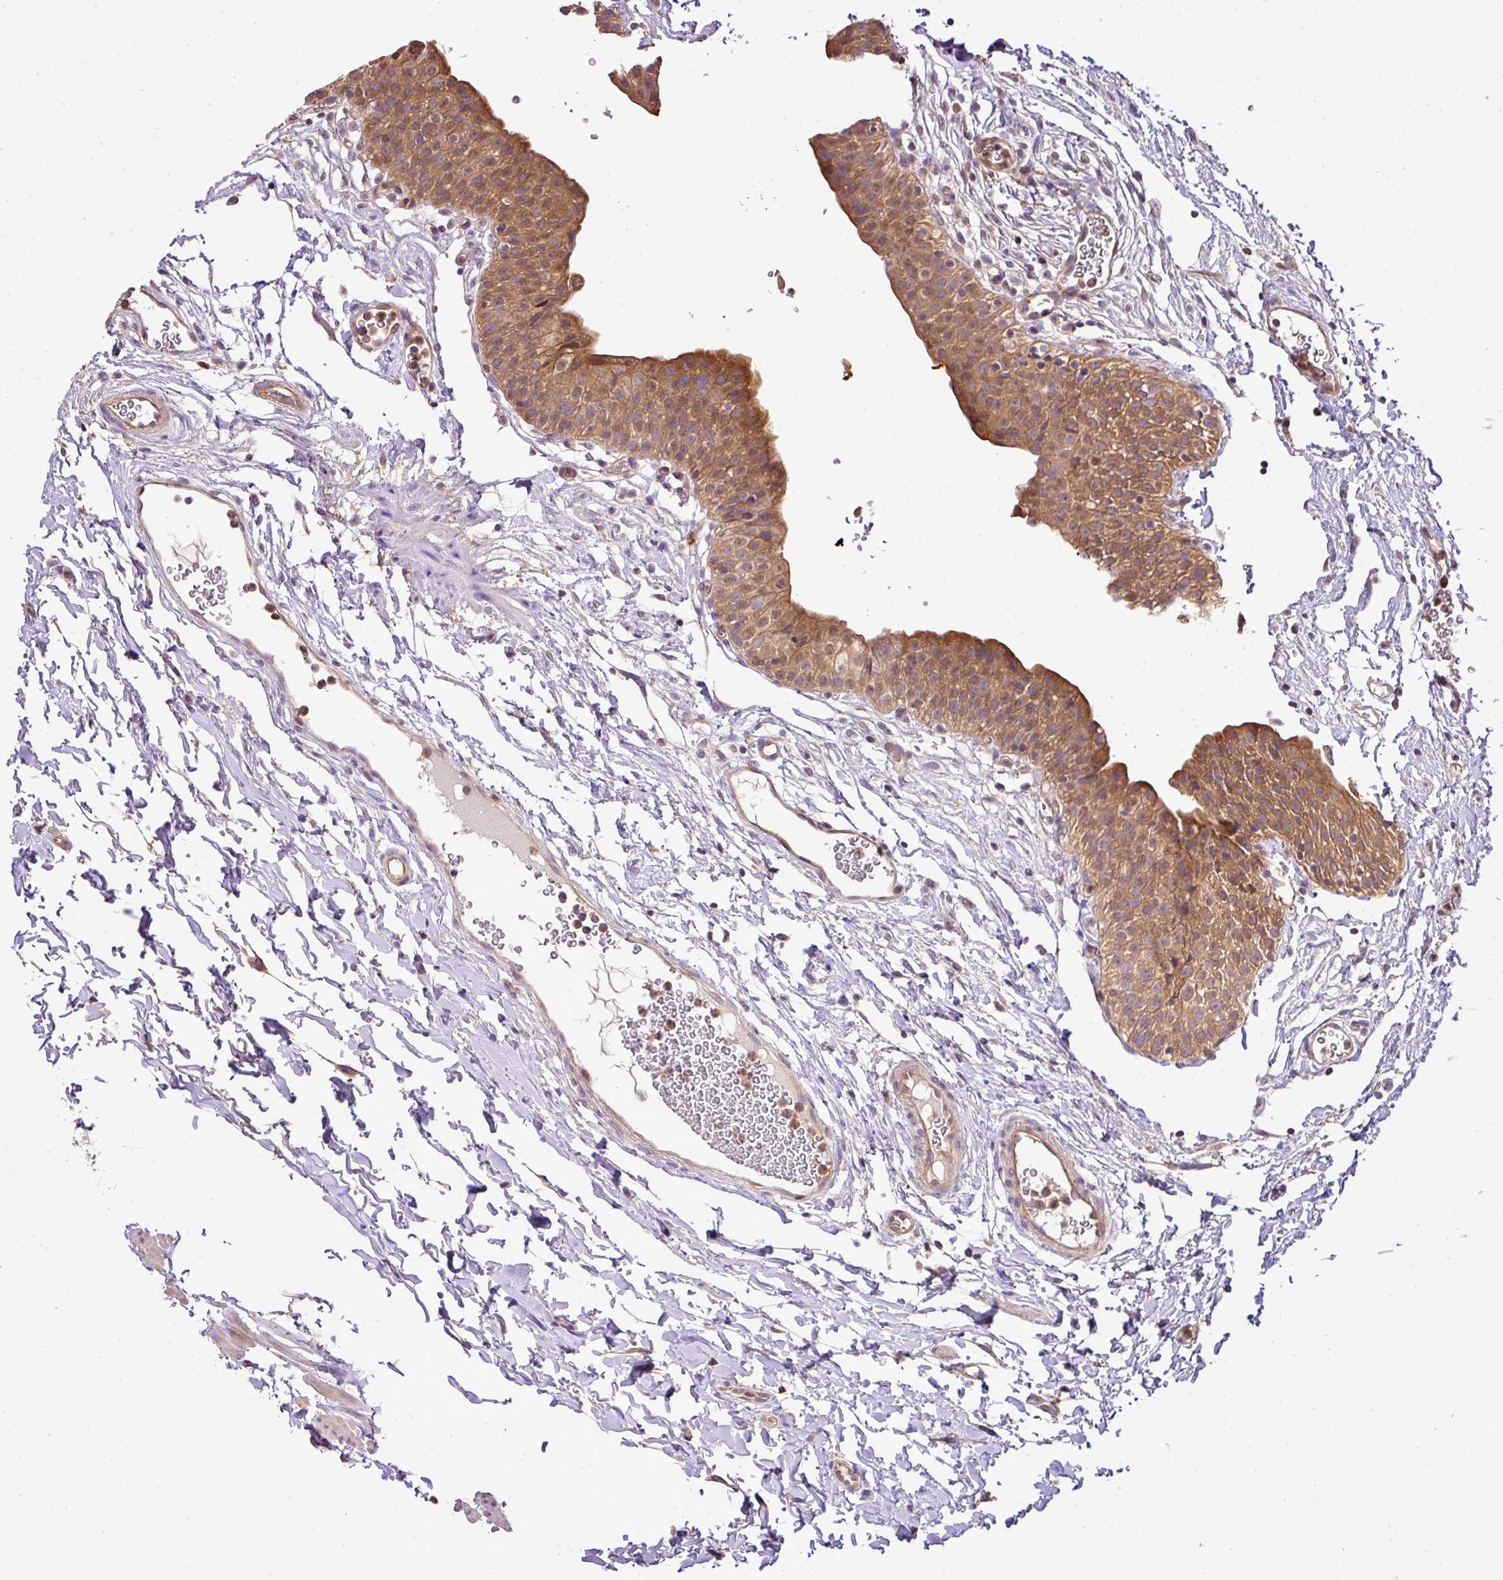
{"staining": {"intensity": "moderate", "quantity": ">75%", "location": "cytoplasmic/membranous"}, "tissue": "urinary bladder", "cell_type": "Urothelial cells", "image_type": "normal", "snomed": [{"axis": "morphology", "description": "Normal tissue, NOS"}, {"axis": "topography", "description": "Urinary bladder"}, {"axis": "topography", "description": "Peripheral nerve tissue"}], "caption": "Protein analysis of benign urinary bladder displays moderate cytoplasmic/membranous expression in approximately >75% of urothelial cells.", "gene": "TMEM107", "patient": {"sex": "male", "age": 55}}